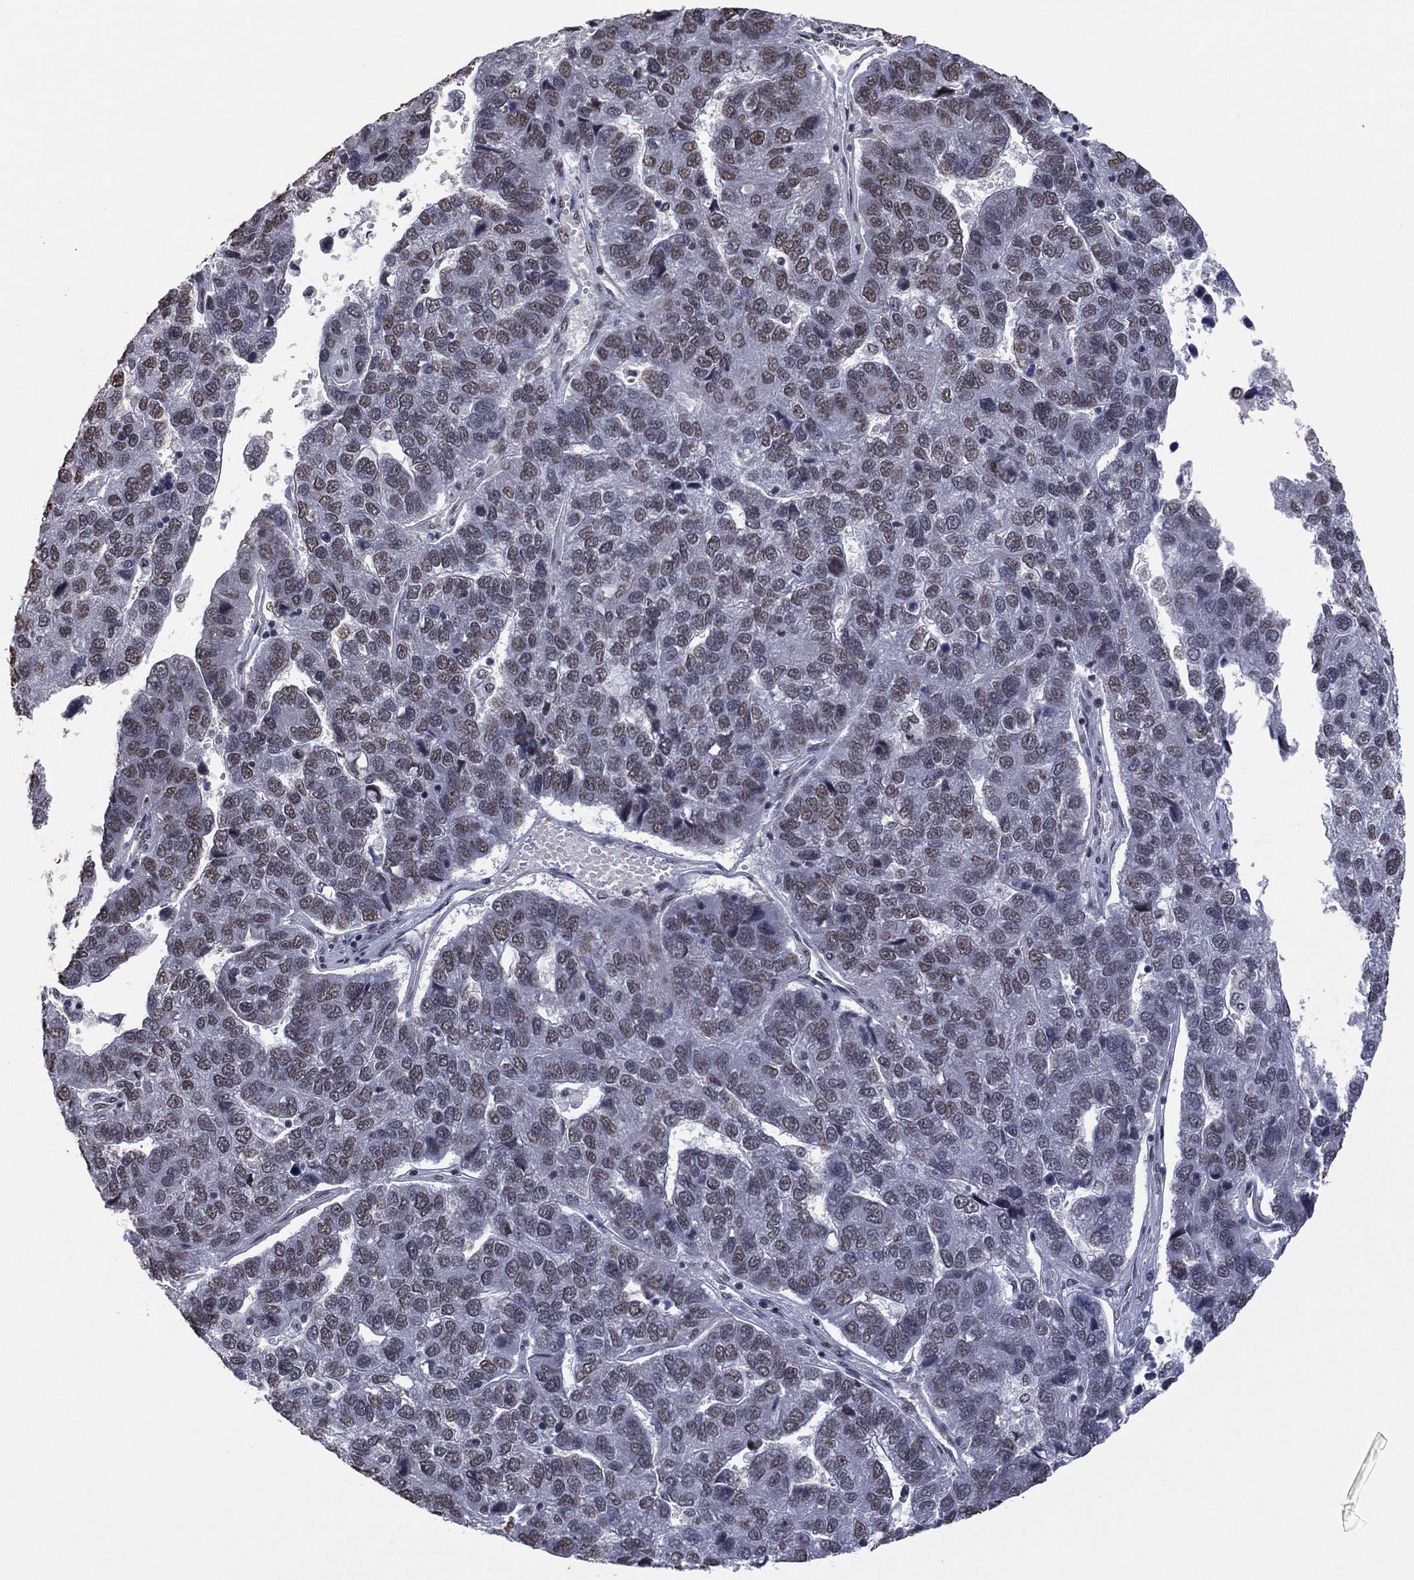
{"staining": {"intensity": "weak", "quantity": "<25%", "location": "nuclear"}, "tissue": "pancreatic cancer", "cell_type": "Tumor cells", "image_type": "cancer", "snomed": [{"axis": "morphology", "description": "Adenocarcinoma, NOS"}, {"axis": "topography", "description": "Pancreas"}], "caption": "This is a histopathology image of immunohistochemistry (IHC) staining of pancreatic adenocarcinoma, which shows no positivity in tumor cells. The staining is performed using DAB (3,3'-diaminobenzidine) brown chromogen with nuclei counter-stained in using hematoxylin.", "gene": "EHMT1", "patient": {"sex": "female", "age": 61}}